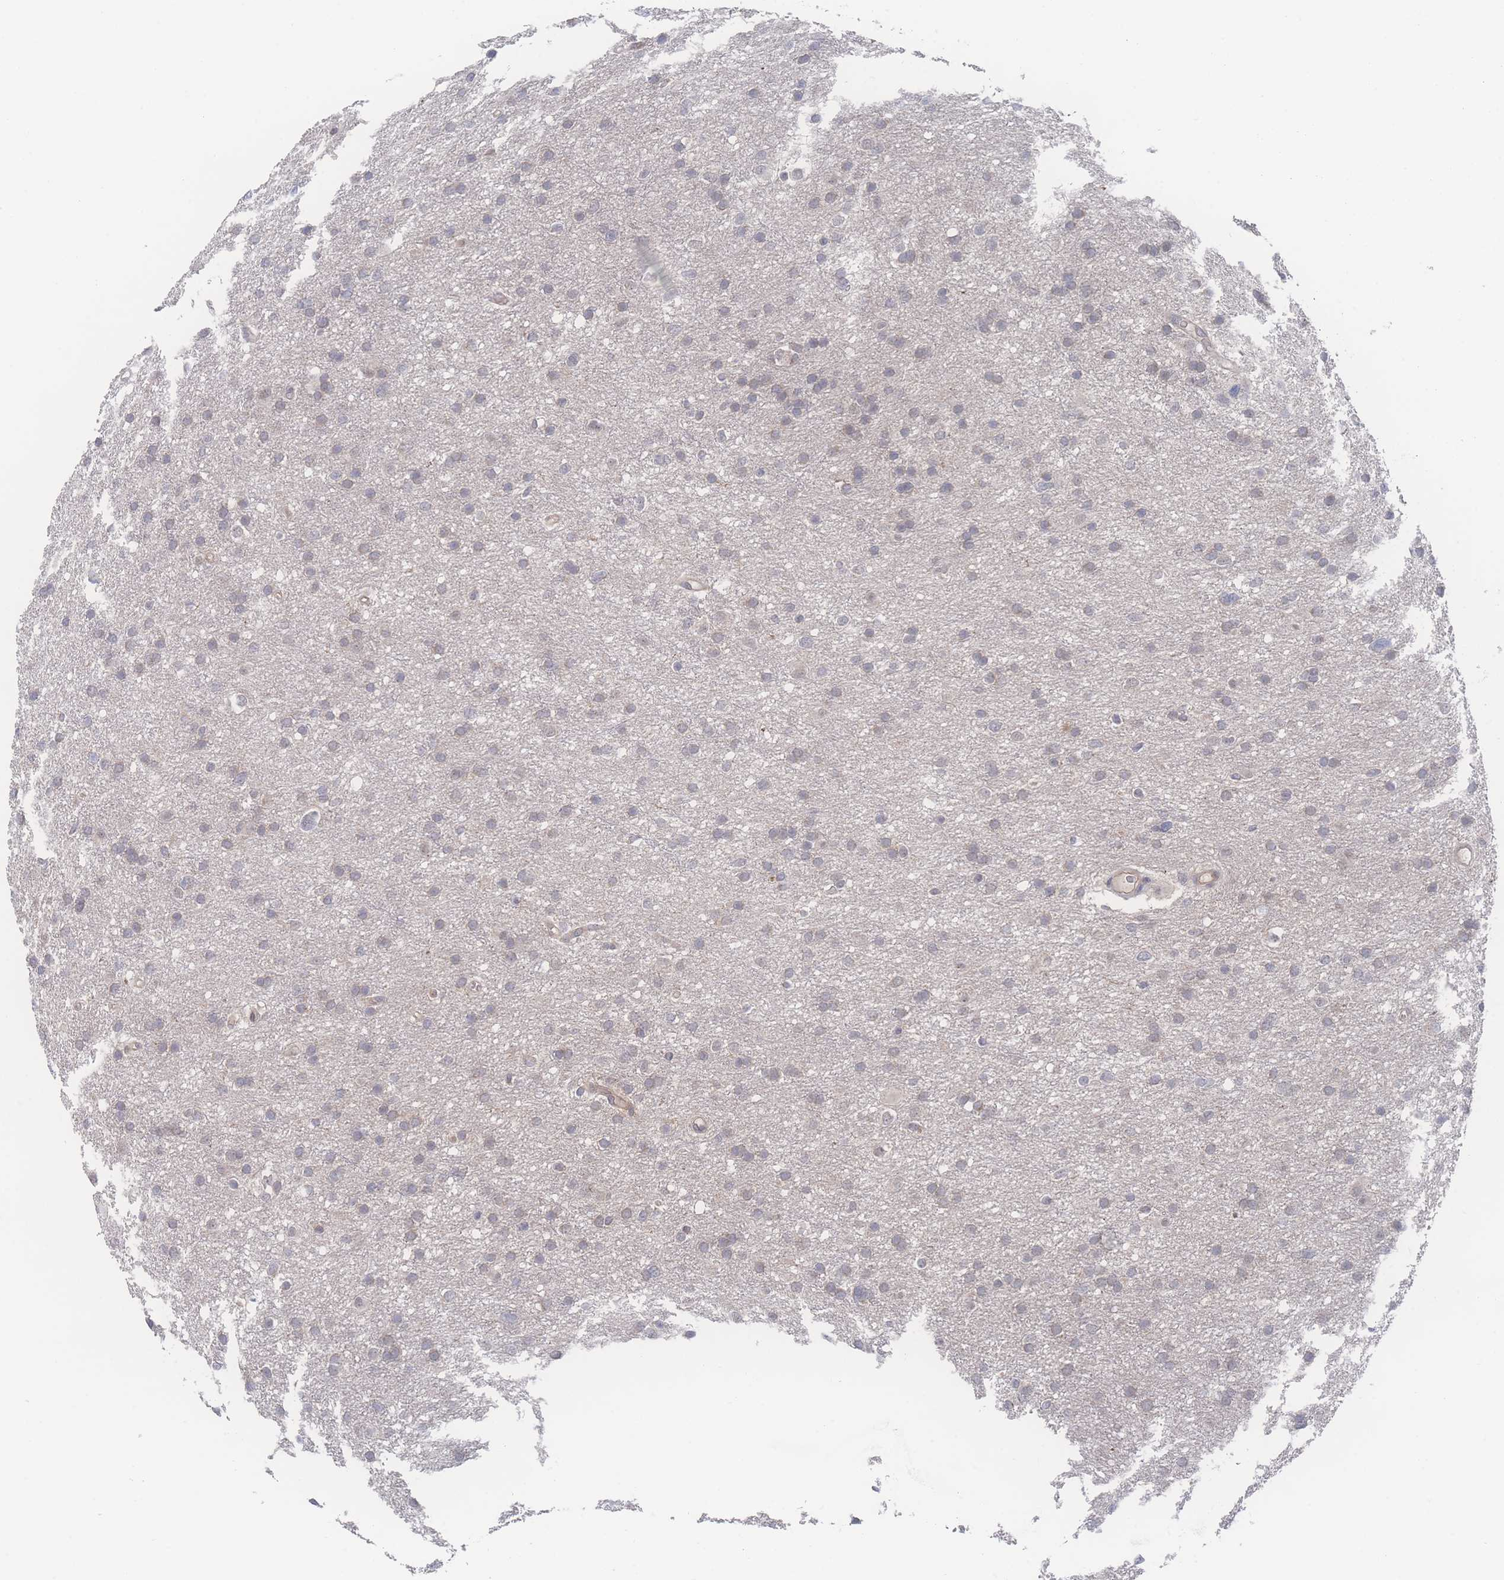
{"staining": {"intensity": "negative", "quantity": "none", "location": "none"}, "tissue": "glioma", "cell_type": "Tumor cells", "image_type": "cancer", "snomed": [{"axis": "morphology", "description": "Glioma, malignant, High grade"}, {"axis": "topography", "description": "Cerebral cortex"}], "caption": "Immunohistochemical staining of glioma reveals no significant expression in tumor cells. (Stains: DAB IHC with hematoxylin counter stain, Microscopy: brightfield microscopy at high magnification).", "gene": "NBEAL1", "patient": {"sex": "female", "age": 36}}